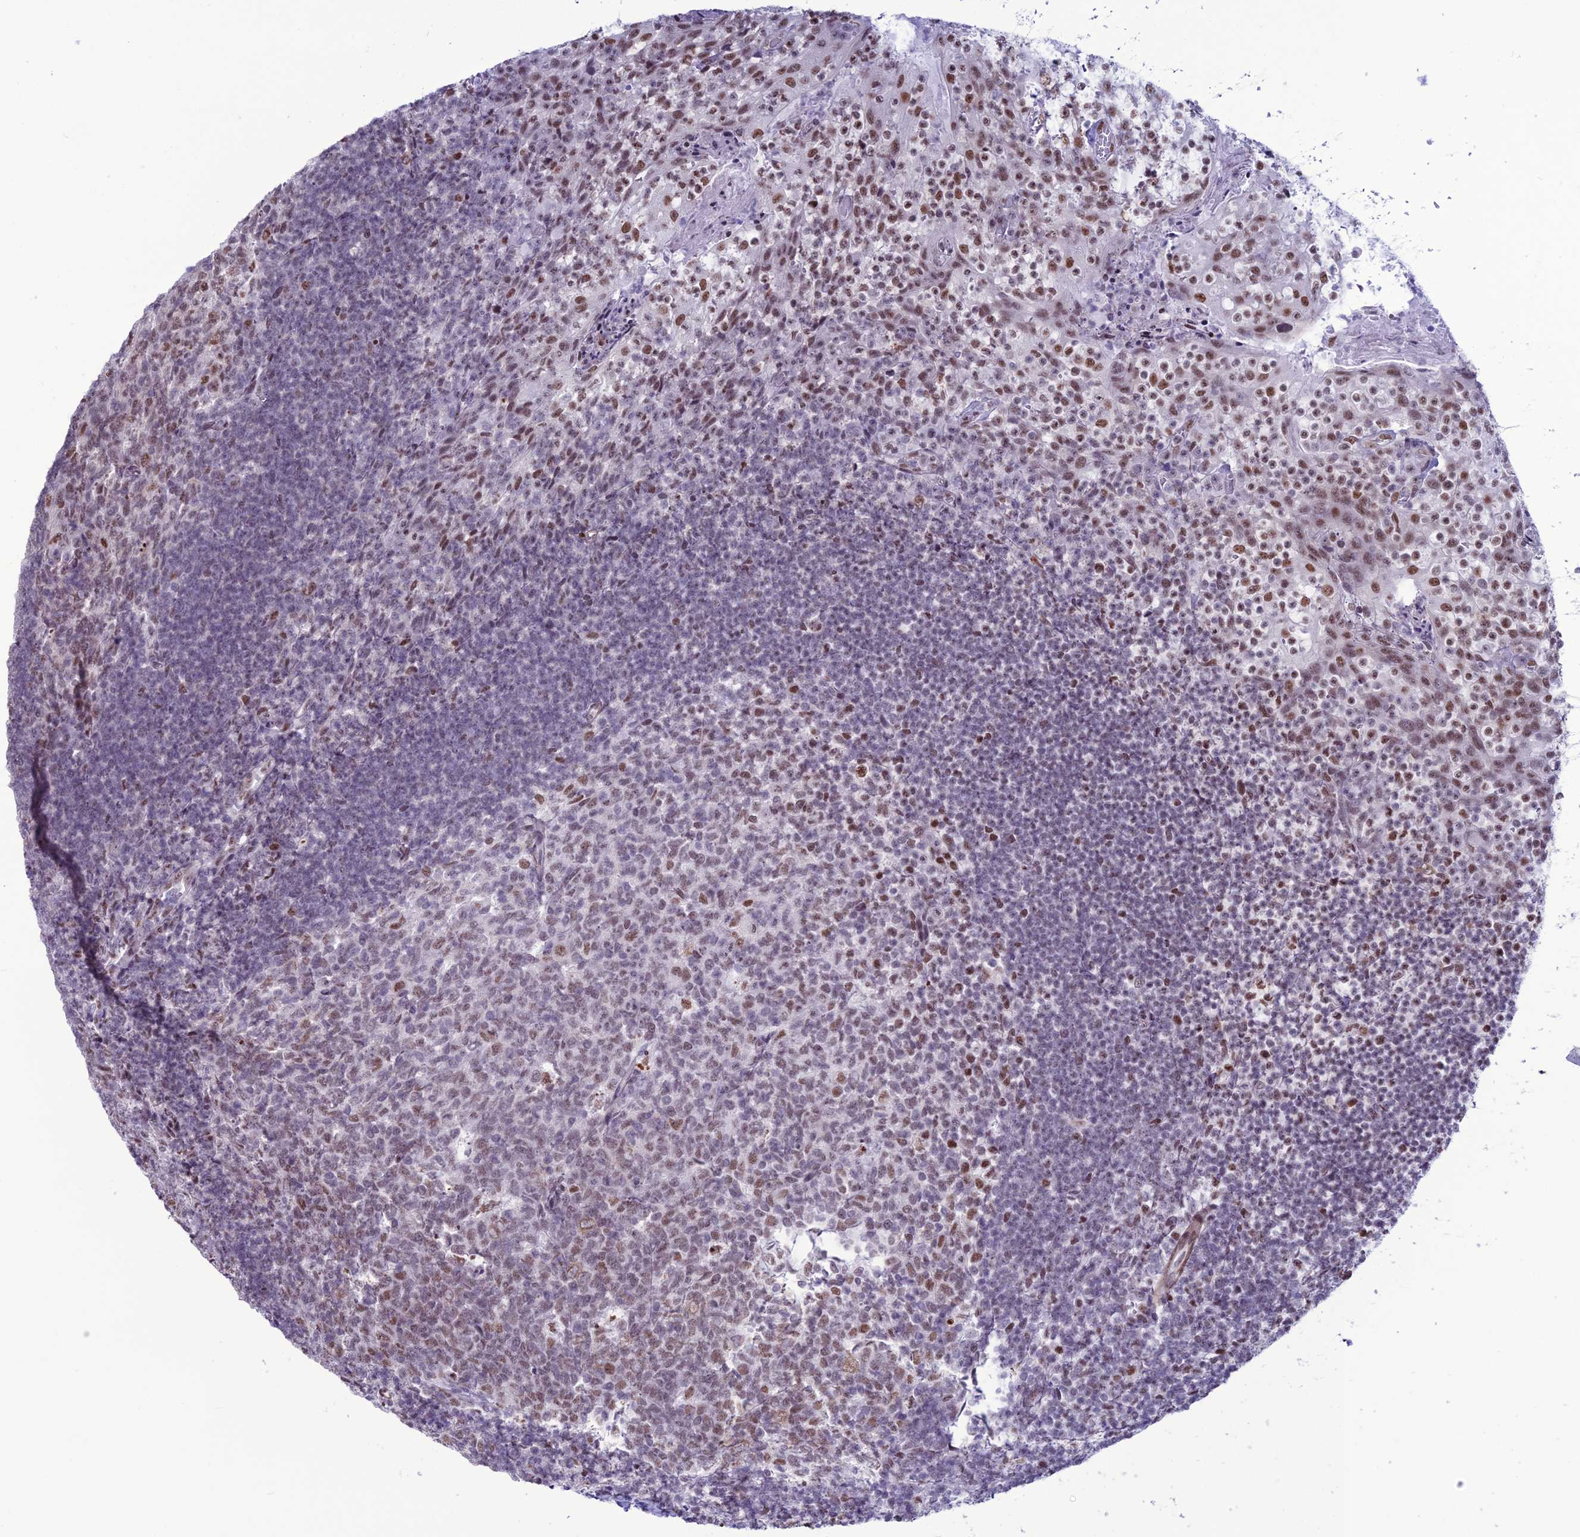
{"staining": {"intensity": "moderate", "quantity": "25%-75%", "location": "nuclear"}, "tissue": "tonsil", "cell_type": "Germinal center cells", "image_type": "normal", "snomed": [{"axis": "morphology", "description": "Normal tissue, NOS"}, {"axis": "topography", "description": "Tonsil"}], "caption": "Normal tonsil exhibits moderate nuclear staining in approximately 25%-75% of germinal center cells (Stains: DAB in brown, nuclei in blue, Microscopy: brightfield microscopy at high magnification)..", "gene": "U2AF1", "patient": {"sex": "female", "age": 10}}